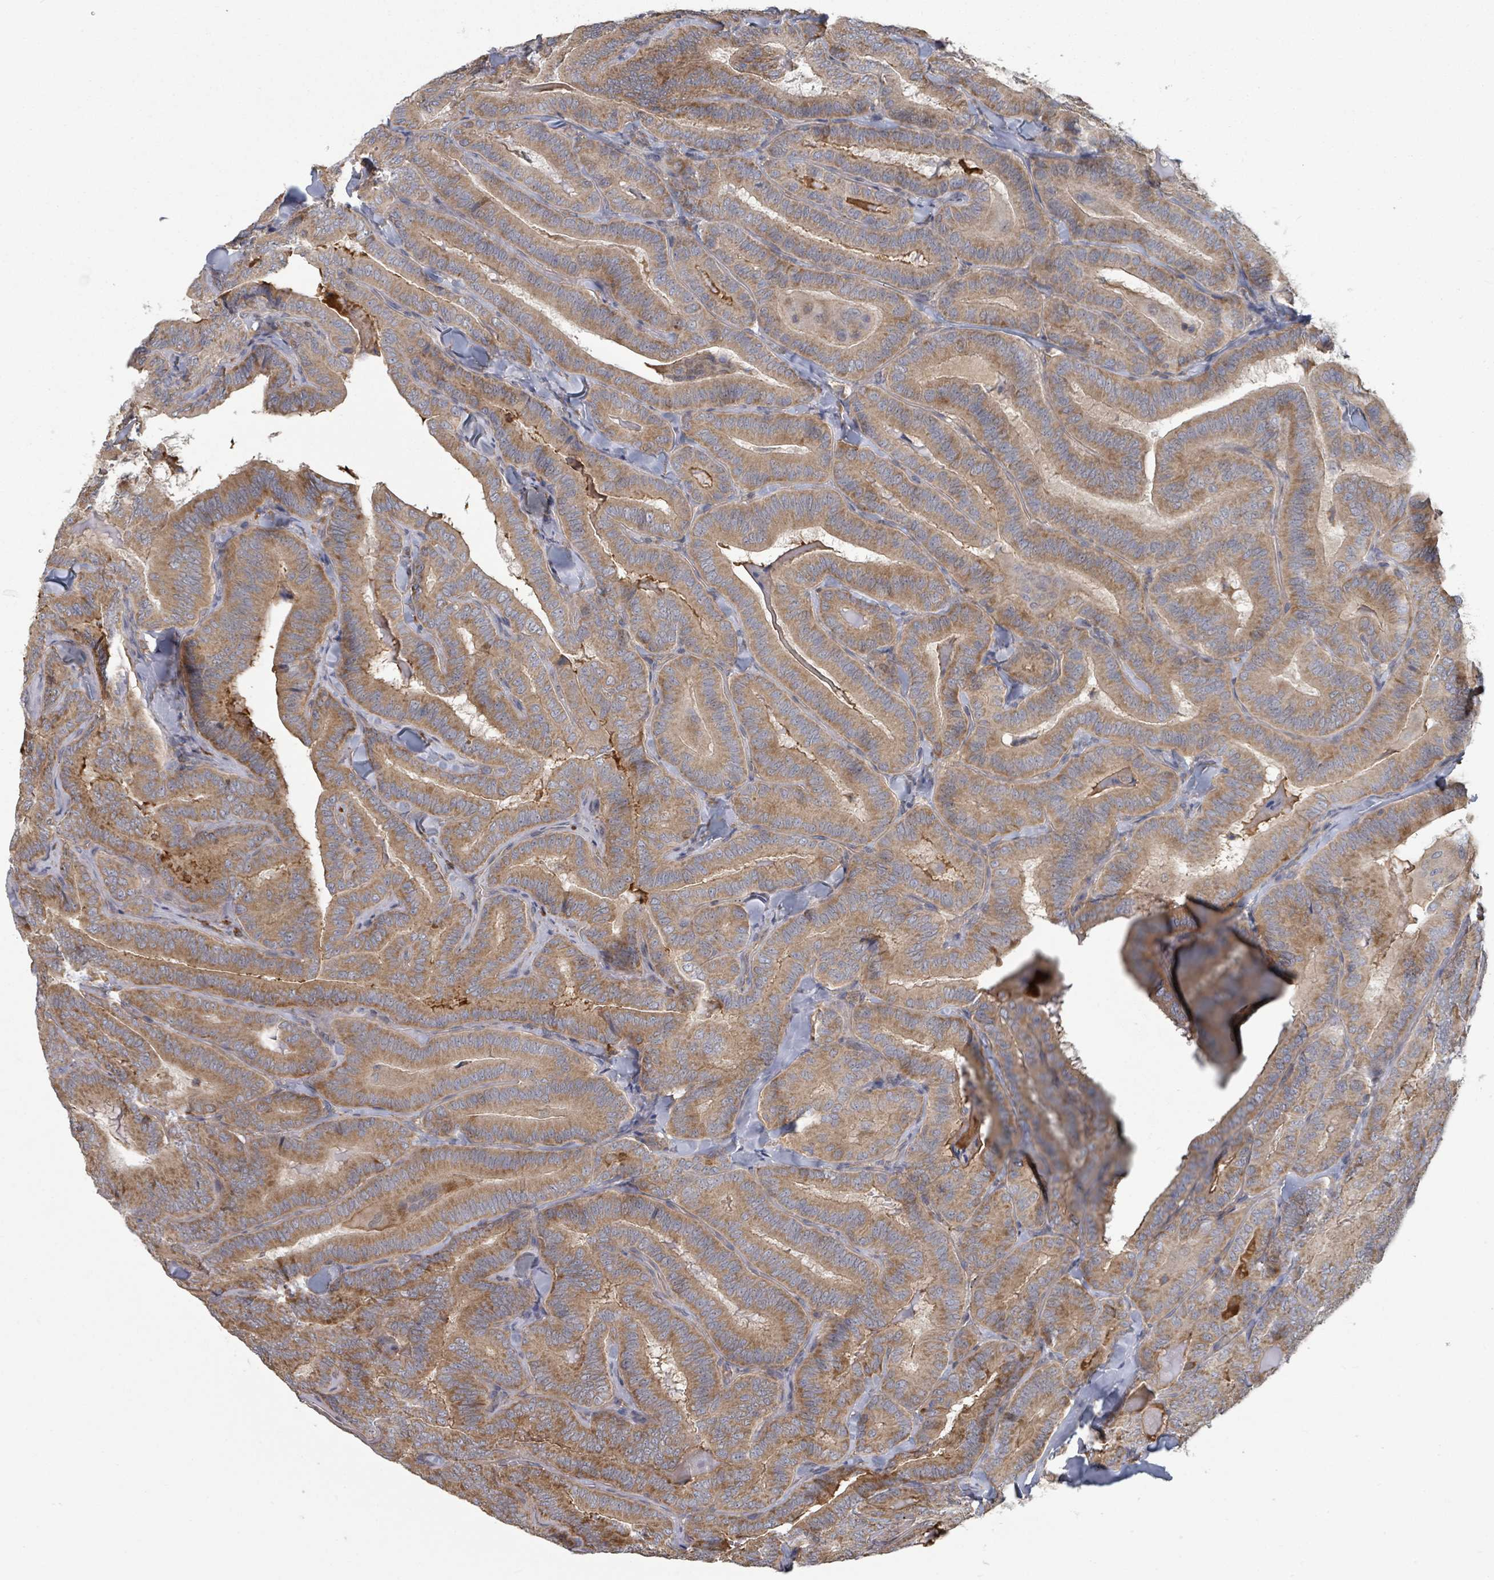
{"staining": {"intensity": "moderate", "quantity": ">75%", "location": "cytoplasmic/membranous"}, "tissue": "thyroid cancer", "cell_type": "Tumor cells", "image_type": "cancer", "snomed": [{"axis": "morphology", "description": "Papillary adenocarcinoma, NOS"}, {"axis": "topography", "description": "Thyroid gland"}], "caption": "Thyroid papillary adenocarcinoma was stained to show a protein in brown. There is medium levels of moderate cytoplasmic/membranous staining in approximately >75% of tumor cells.", "gene": "GABBR1", "patient": {"sex": "male", "age": 61}}